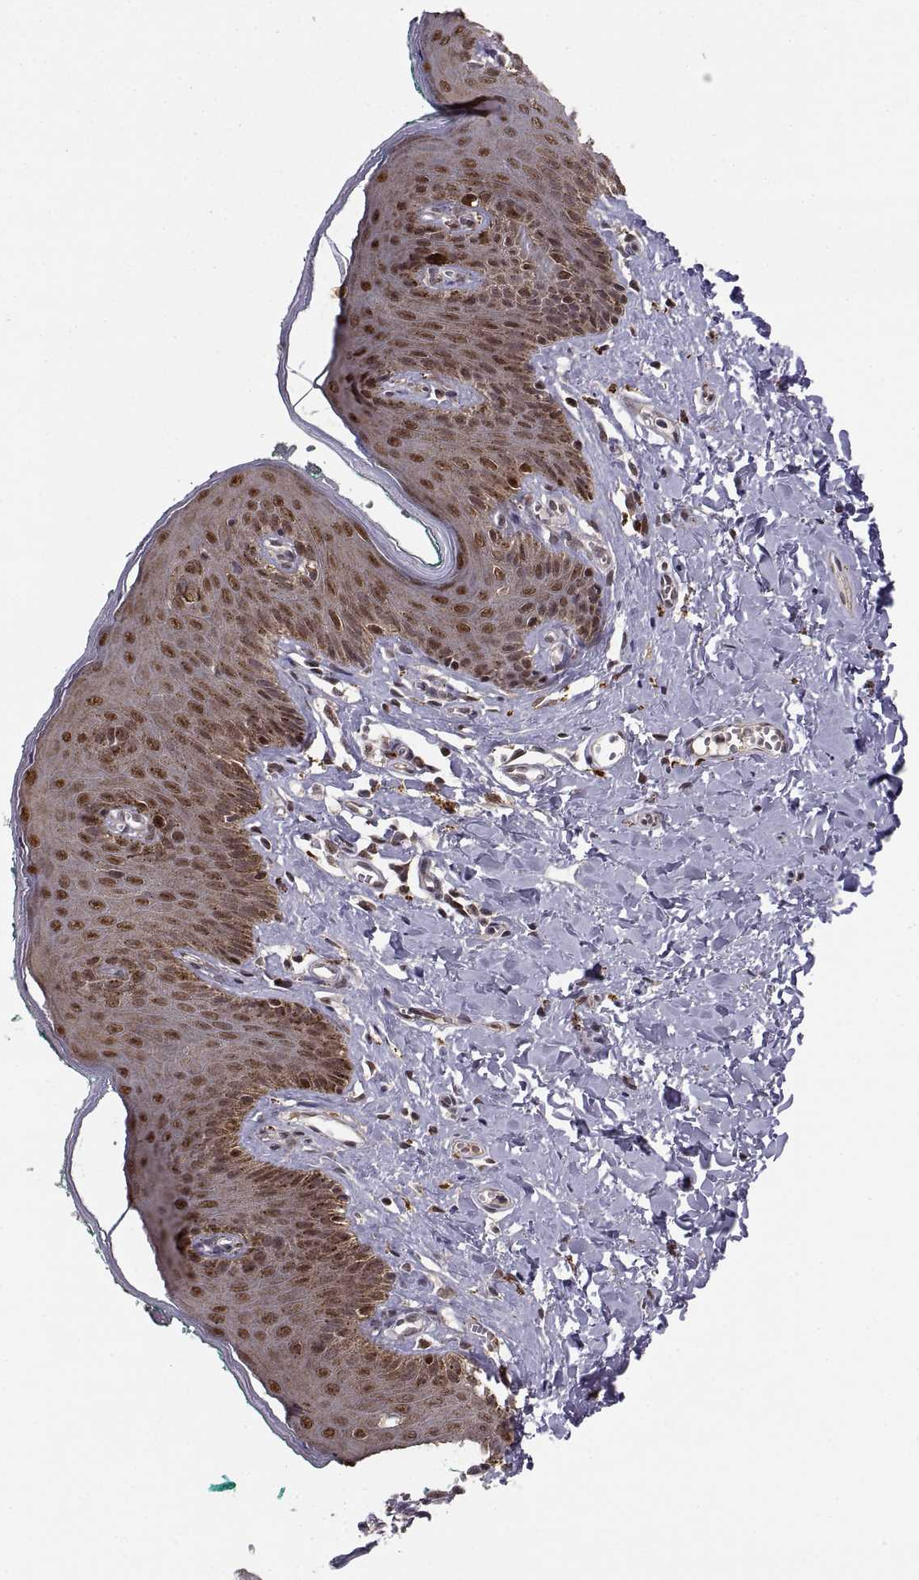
{"staining": {"intensity": "strong", "quantity": ">75%", "location": "nuclear"}, "tissue": "skin", "cell_type": "Epidermal cells", "image_type": "normal", "snomed": [{"axis": "morphology", "description": "Normal tissue, NOS"}, {"axis": "topography", "description": "Vulva"}], "caption": "Immunohistochemistry (IHC) of unremarkable human skin displays high levels of strong nuclear positivity in about >75% of epidermal cells.", "gene": "PSMC2", "patient": {"sex": "female", "age": 66}}